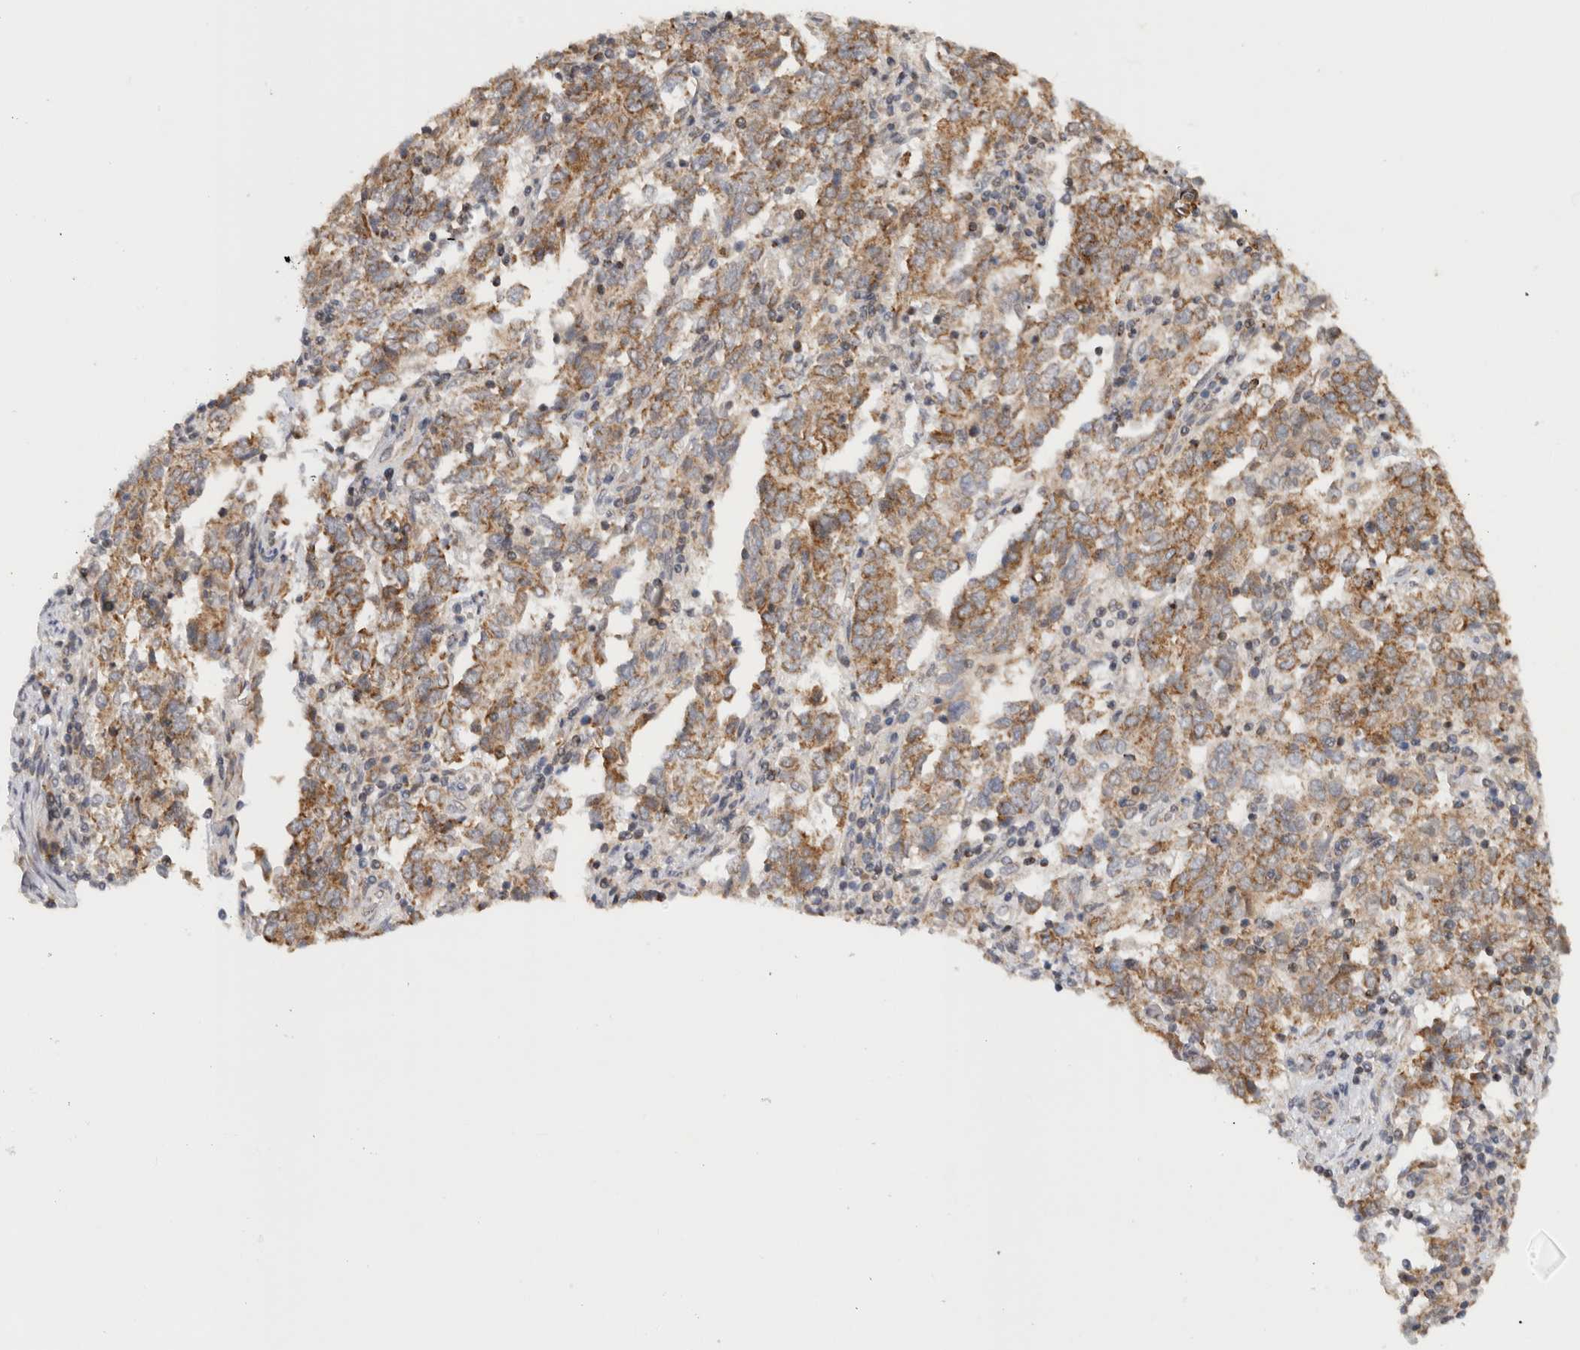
{"staining": {"intensity": "moderate", "quantity": ">75%", "location": "cytoplasmic/membranous"}, "tissue": "endometrial cancer", "cell_type": "Tumor cells", "image_type": "cancer", "snomed": [{"axis": "morphology", "description": "Adenocarcinoma, NOS"}, {"axis": "topography", "description": "Endometrium"}], "caption": "Endometrial cancer was stained to show a protein in brown. There is medium levels of moderate cytoplasmic/membranous expression in approximately >75% of tumor cells.", "gene": "CMC2", "patient": {"sex": "female", "age": 80}}